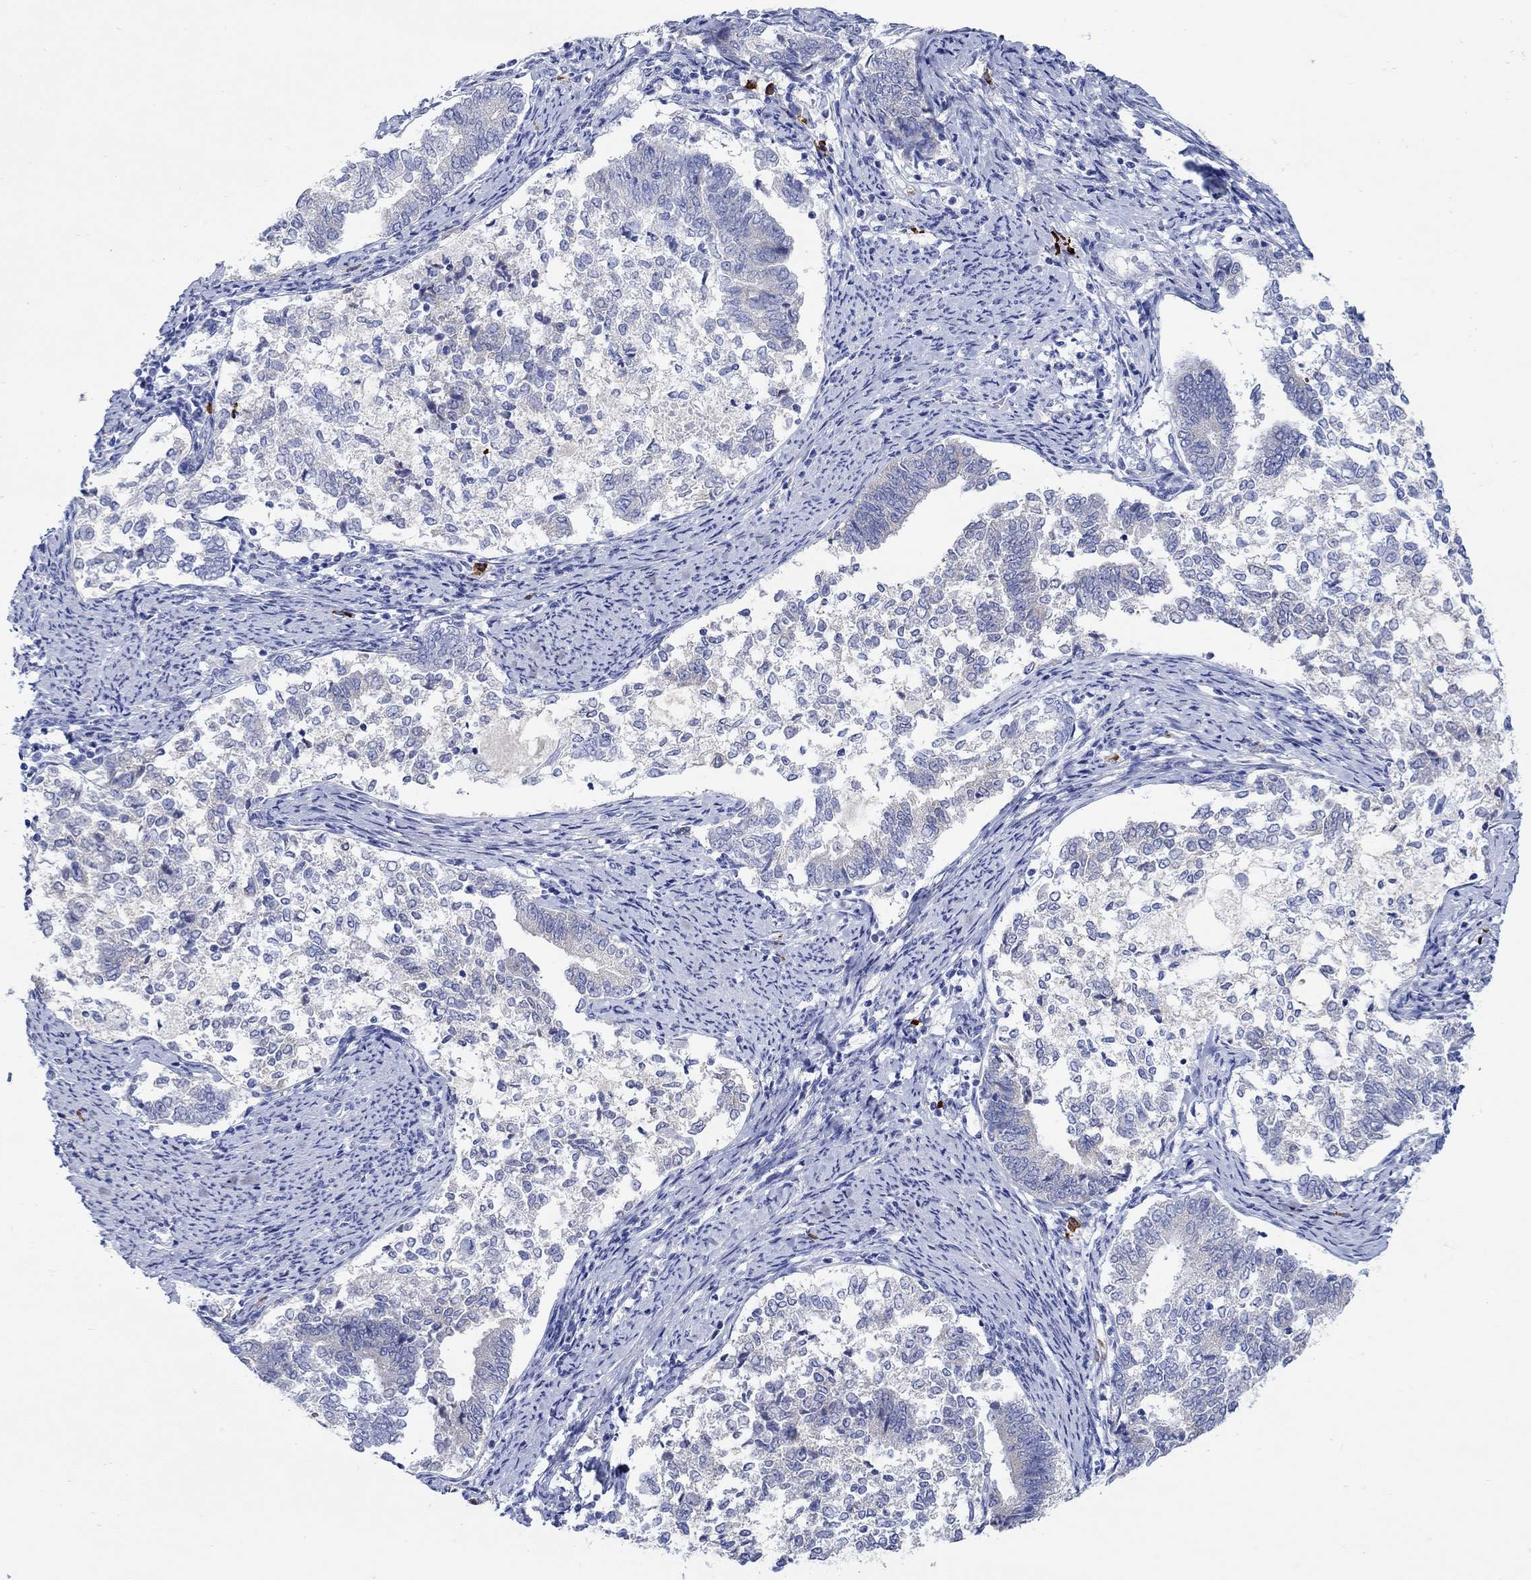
{"staining": {"intensity": "negative", "quantity": "none", "location": "none"}, "tissue": "endometrial cancer", "cell_type": "Tumor cells", "image_type": "cancer", "snomed": [{"axis": "morphology", "description": "Adenocarcinoma, NOS"}, {"axis": "topography", "description": "Endometrium"}], "caption": "Adenocarcinoma (endometrial) was stained to show a protein in brown. There is no significant expression in tumor cells. The staining was performed using DAB (3,3'-diaminobenzidine) to visualize the protein expression in brown, while the nuclei were stained in blue with hematoxylin (Magnification: 20x).", "gene": "P2RY6", "patient": {"sex": "female", "age": 65}}